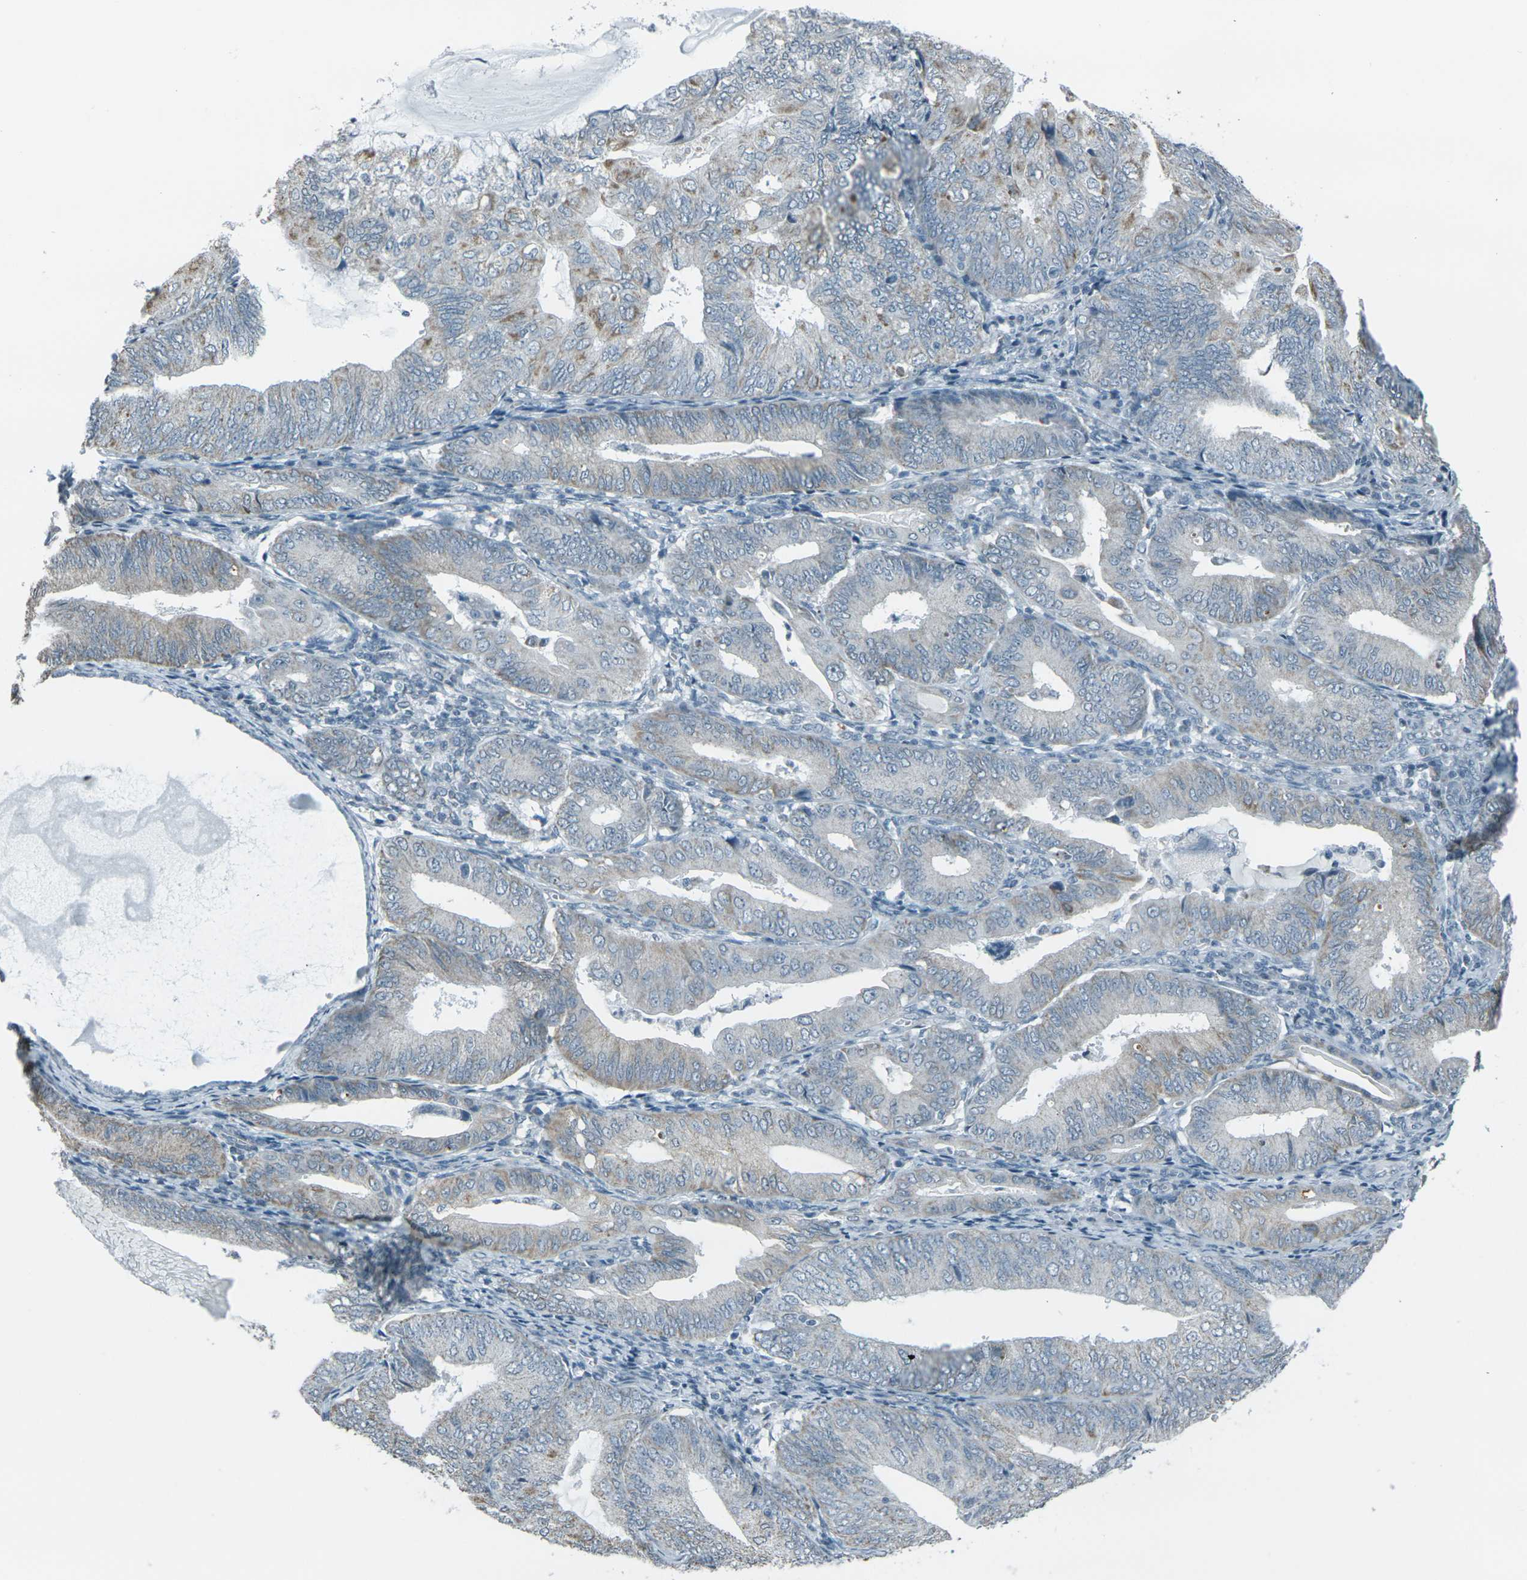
{"staining": {"intensity": "weak", "quantity": "<25%", "location": "cytoplasmic/membranous"}, "tissue": "endometrial cancer", "cell_type": "Tumor cells", "image_type": "cancer", "snomed": [{"axis": "morphology", "description": "Adenocarcinoma, NOS"}, {"axis": "topography", "description": "Endometrium"}], "caption": "The micrograph reveals no staining of tumor cells in endometrial adenocarcinoma. Nuclei are stained in blue.", "gene": "H2BC1", "patient": {"sex": "female", "age": 81}}